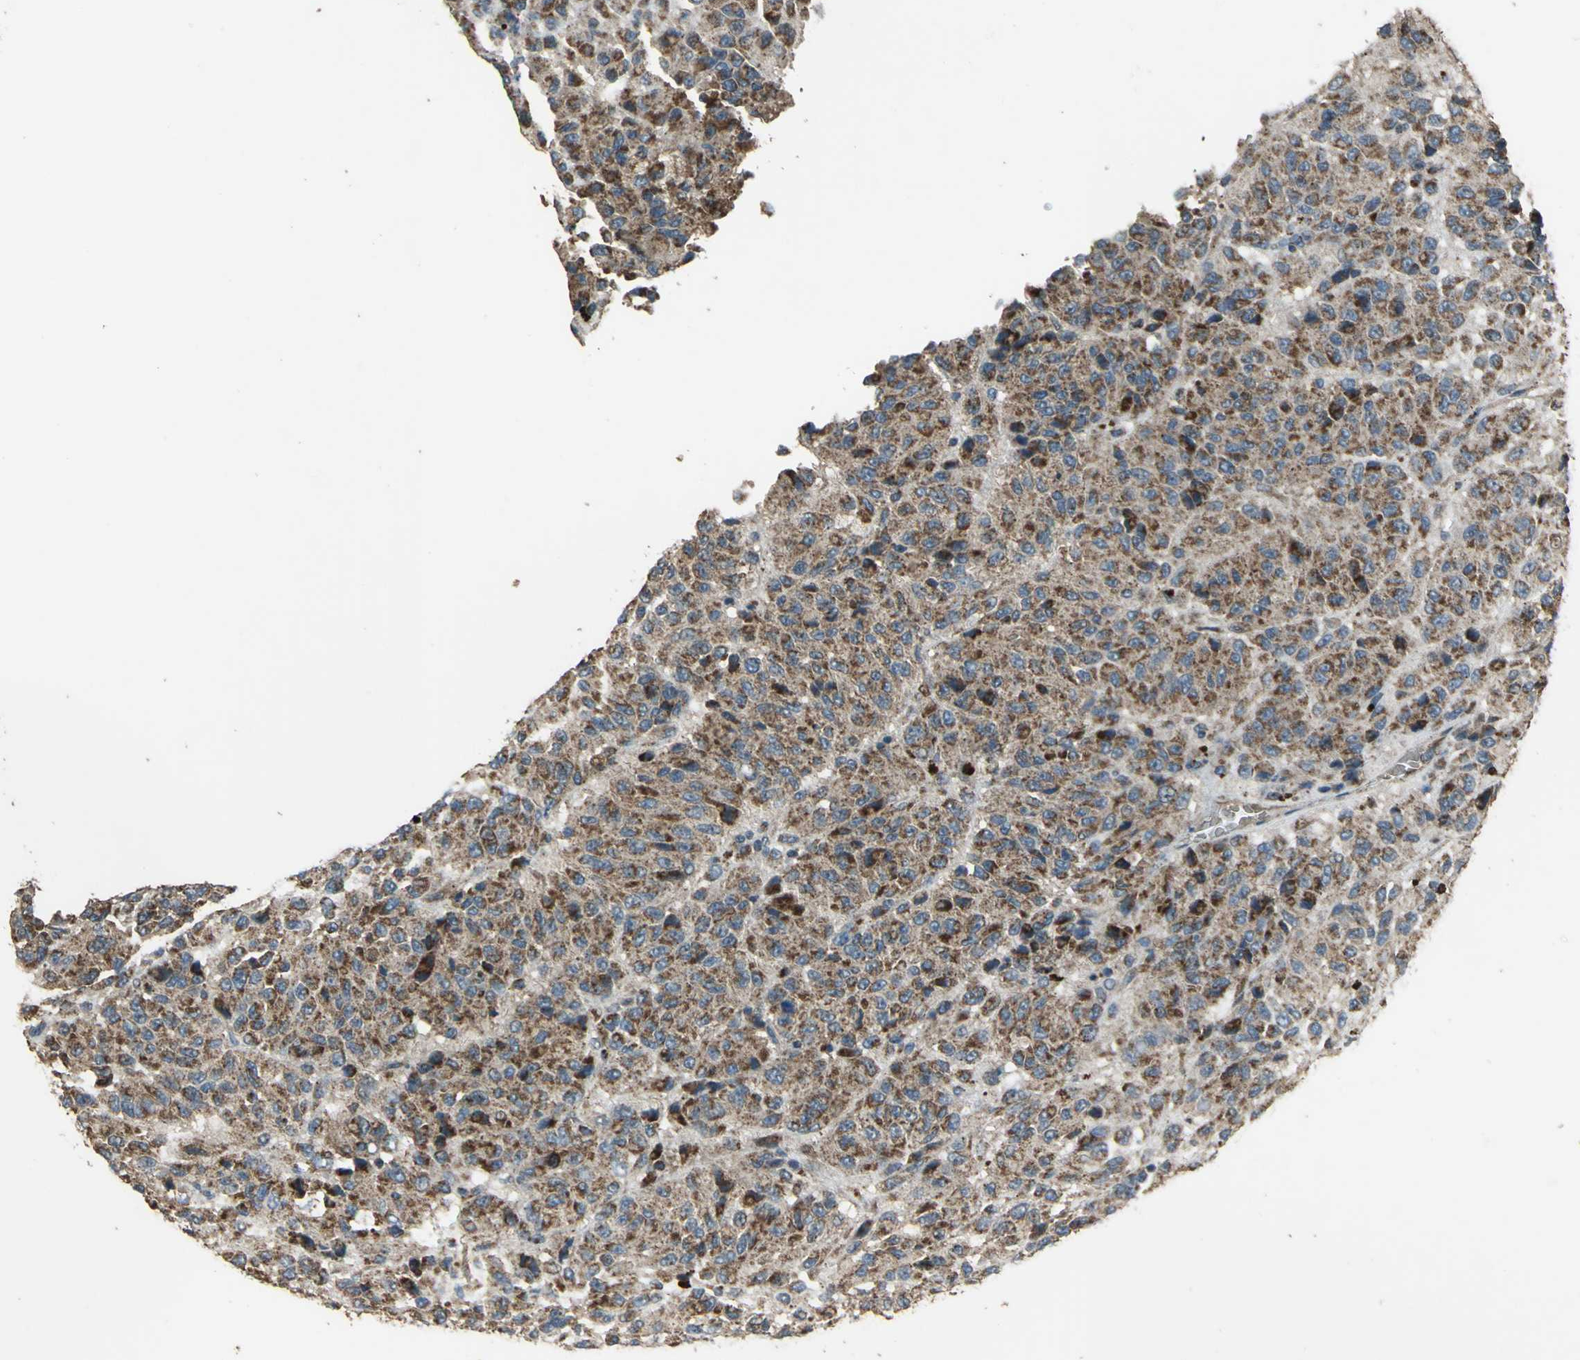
{"staining": {"intensity": "strong", "quantity": ">75%", "location": "cytoplasmic/membranous"}, "tissue": "melanoma", "cell_type": "Tumor cells", "image_type": "cancer", "snomed": [{"axis": "morphology", "description": "Malignant melanoma, Metastatic site"}, {"axis": "topography", "description": "Lung"}], "caption": "This is a histology image of immunohistochemistry (IHC) staining of malignant melanoma (metastatic site), which shows strong expression in the cytoplasmic/membranous of tumor cells.", "gene": "POLRMT", "patient": {"sex": "male", "age": 64}}